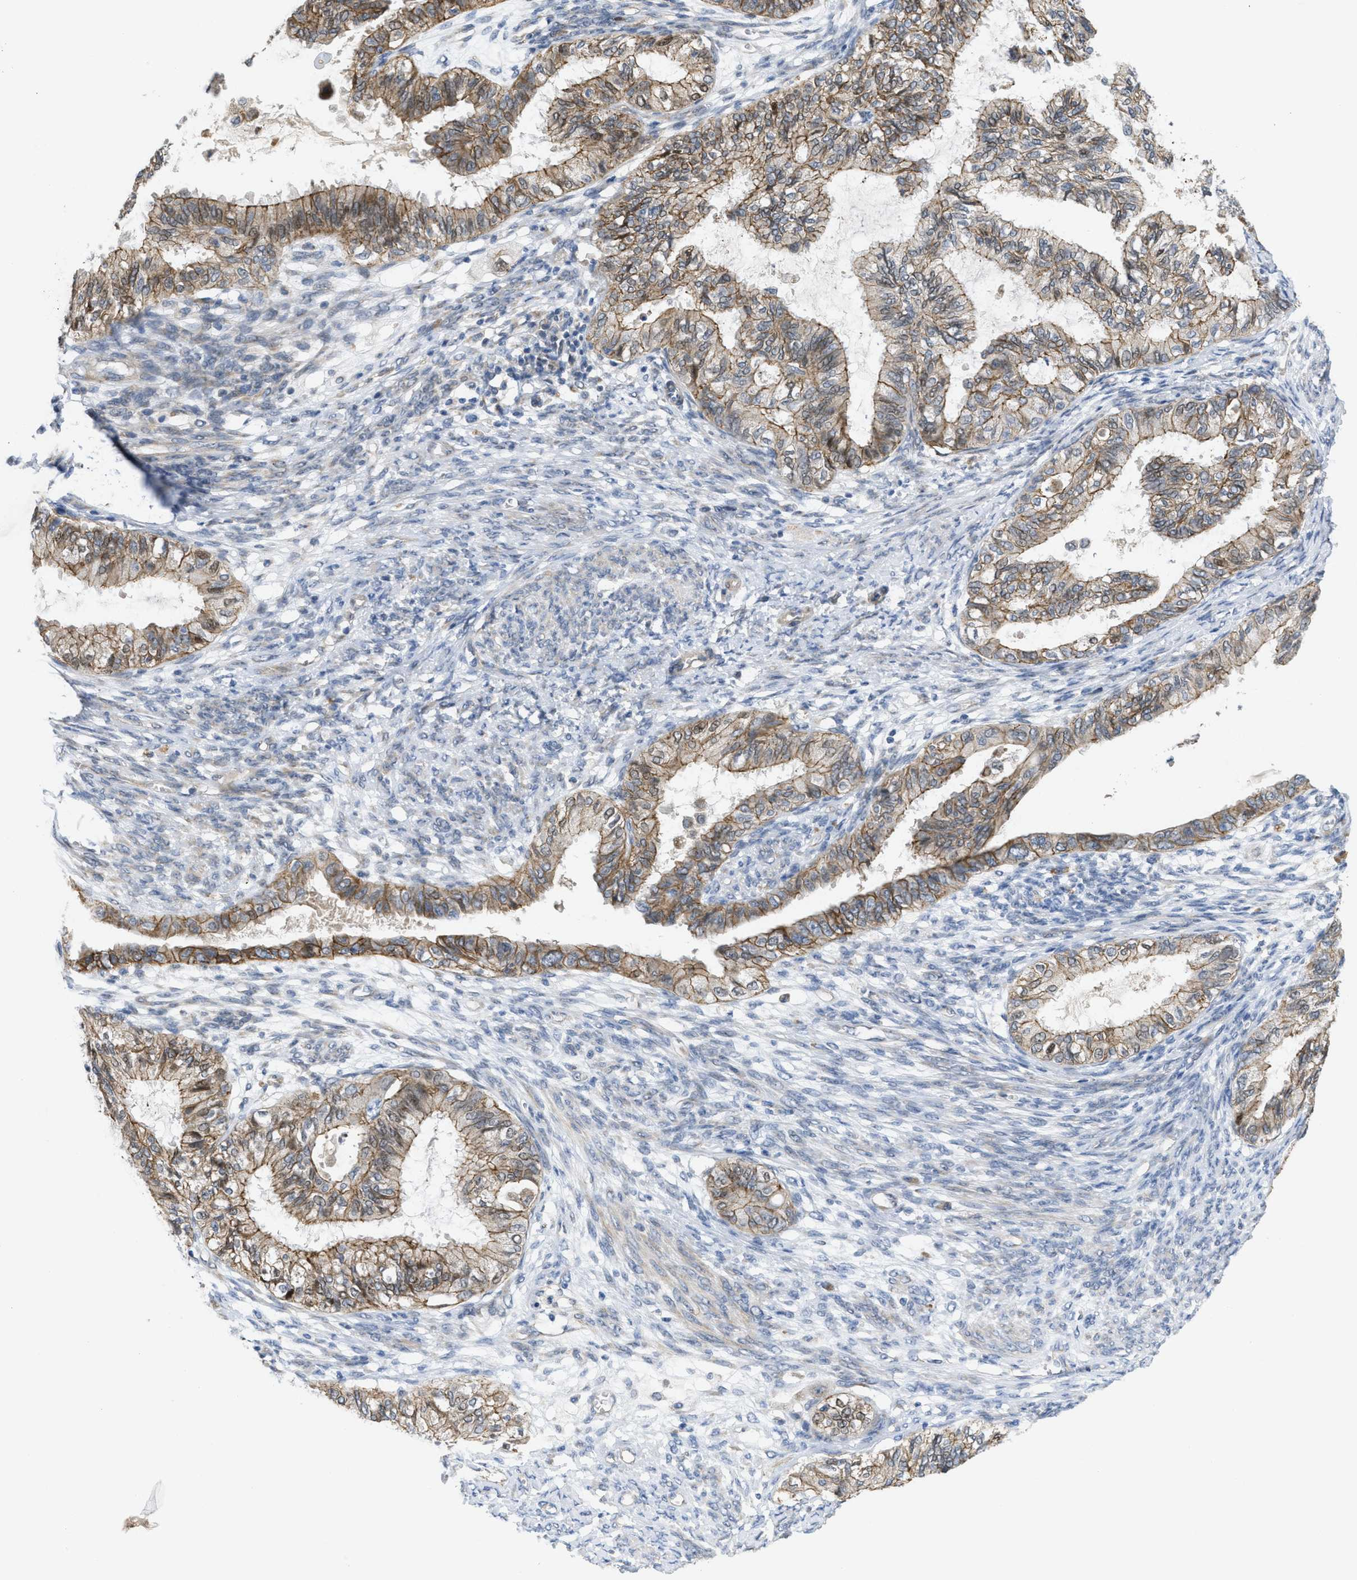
{"staining": {"intensity": "moderate", "quantity": ">75%", "location": "cytoplasmic/membranous"}, "tissue": "cervical cancer", "cell_type": "Tumor cells", "image_type": "cancer", "snomed": [{"axis": "morphology", "description": "Normal tissue, NOS"}, {"axis": "morphology", "description": "Adenocarcinoma, NOS"}, {"axis": "topography", "description": "Cervix"}, {"axis": "topography", "description": "Endometrium"}], "caption": "DAB immunohistochemical staining of cervical cancer (adenocarcinoma) exhibits moderate cytoplasmic/membranous protein expression in about >75% of tumor cells.", "gene": "CDPF1", "patient": {"sex": "female", "age": 86}}